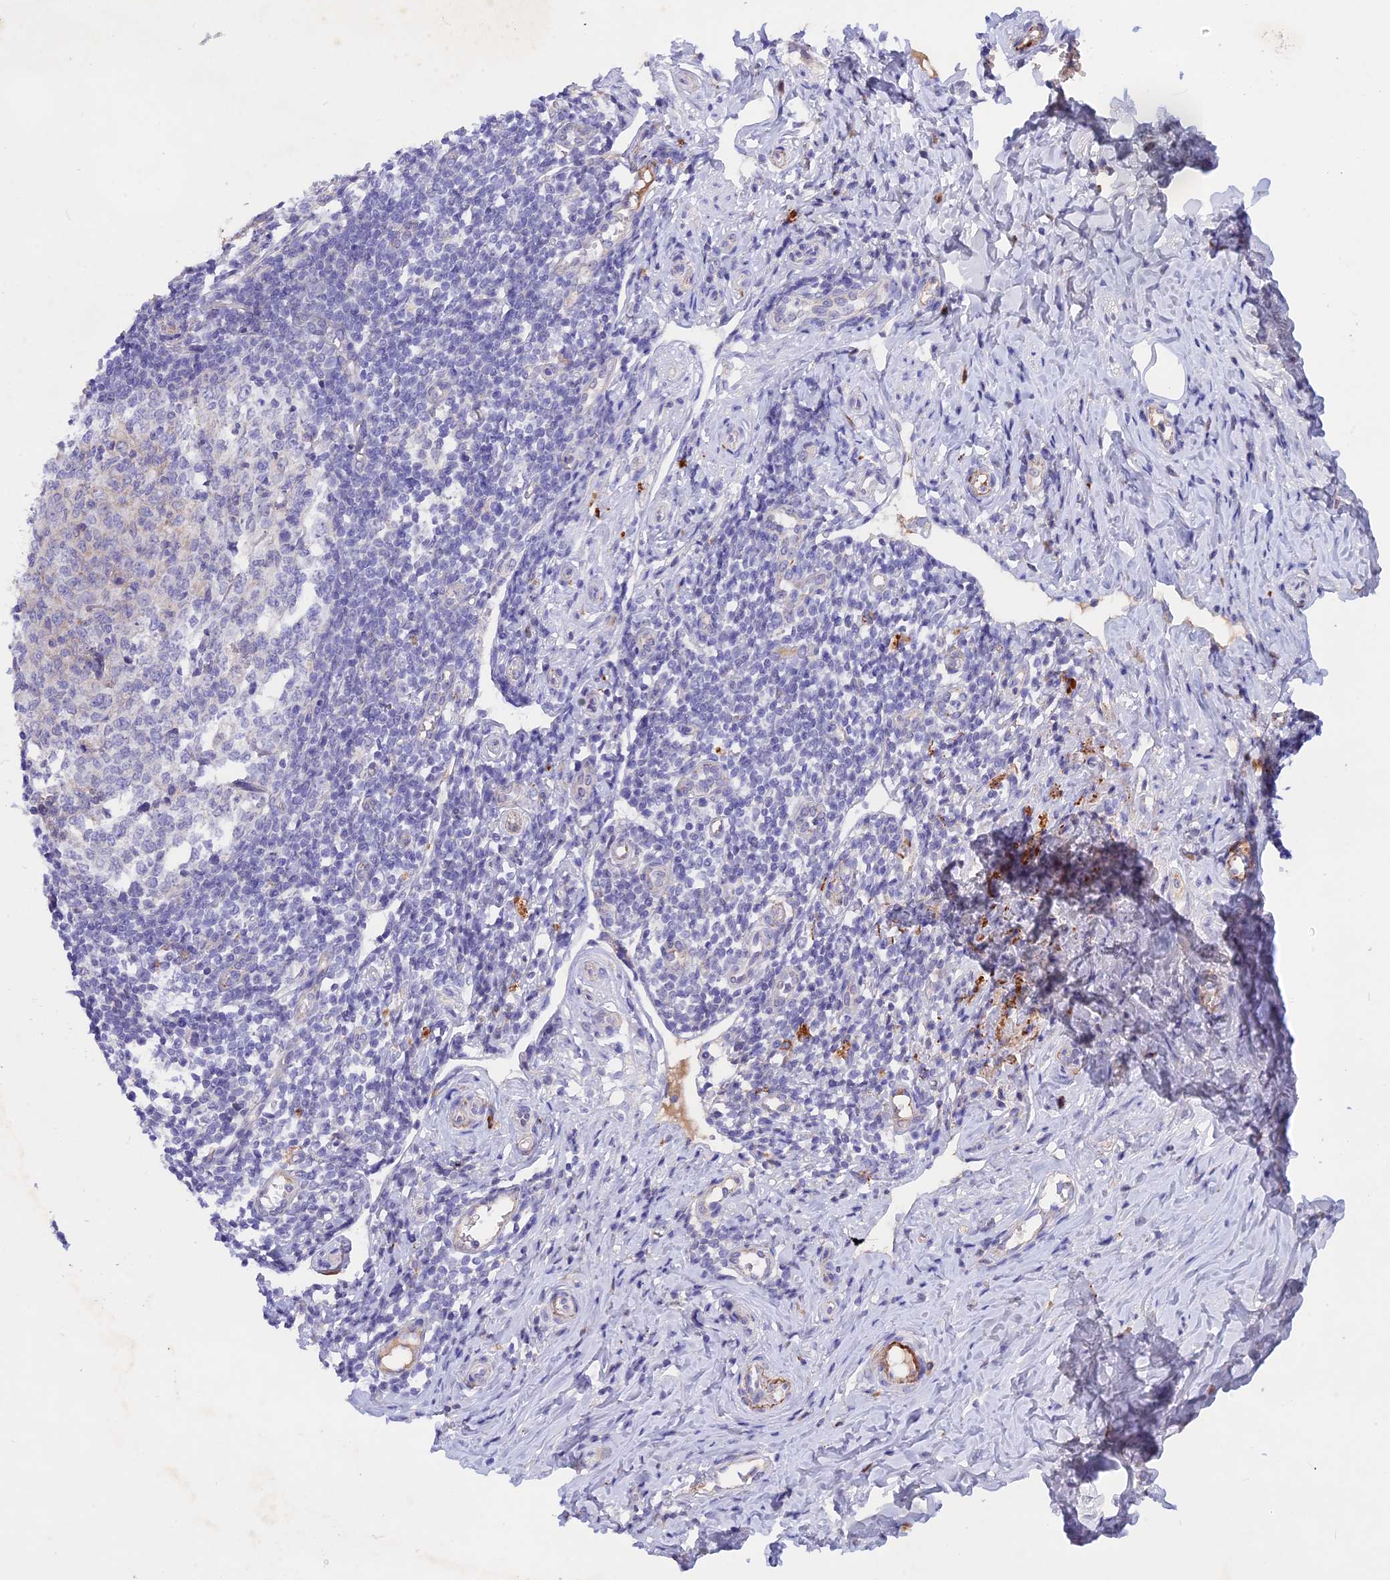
{"staining": {"intensity": "moderate", "quantity": "25%-75%", "location": "cytoplasmic/membranous"}, "tissue": "appendix", "cell_type": "Glandular cells", "image_type": "normal", "snomed": [{"axis": "morphology", "description": "Normal tissue, NOS"}, {"axis": "topography", "description": "Appendix"}], "caption": "An image of appendix stained for a protein exhibits moderate cytoplasmic/membranous brown staining in glandular cells.", "gene": "GK5", "patient": {"sex": "female", "age": 33}}